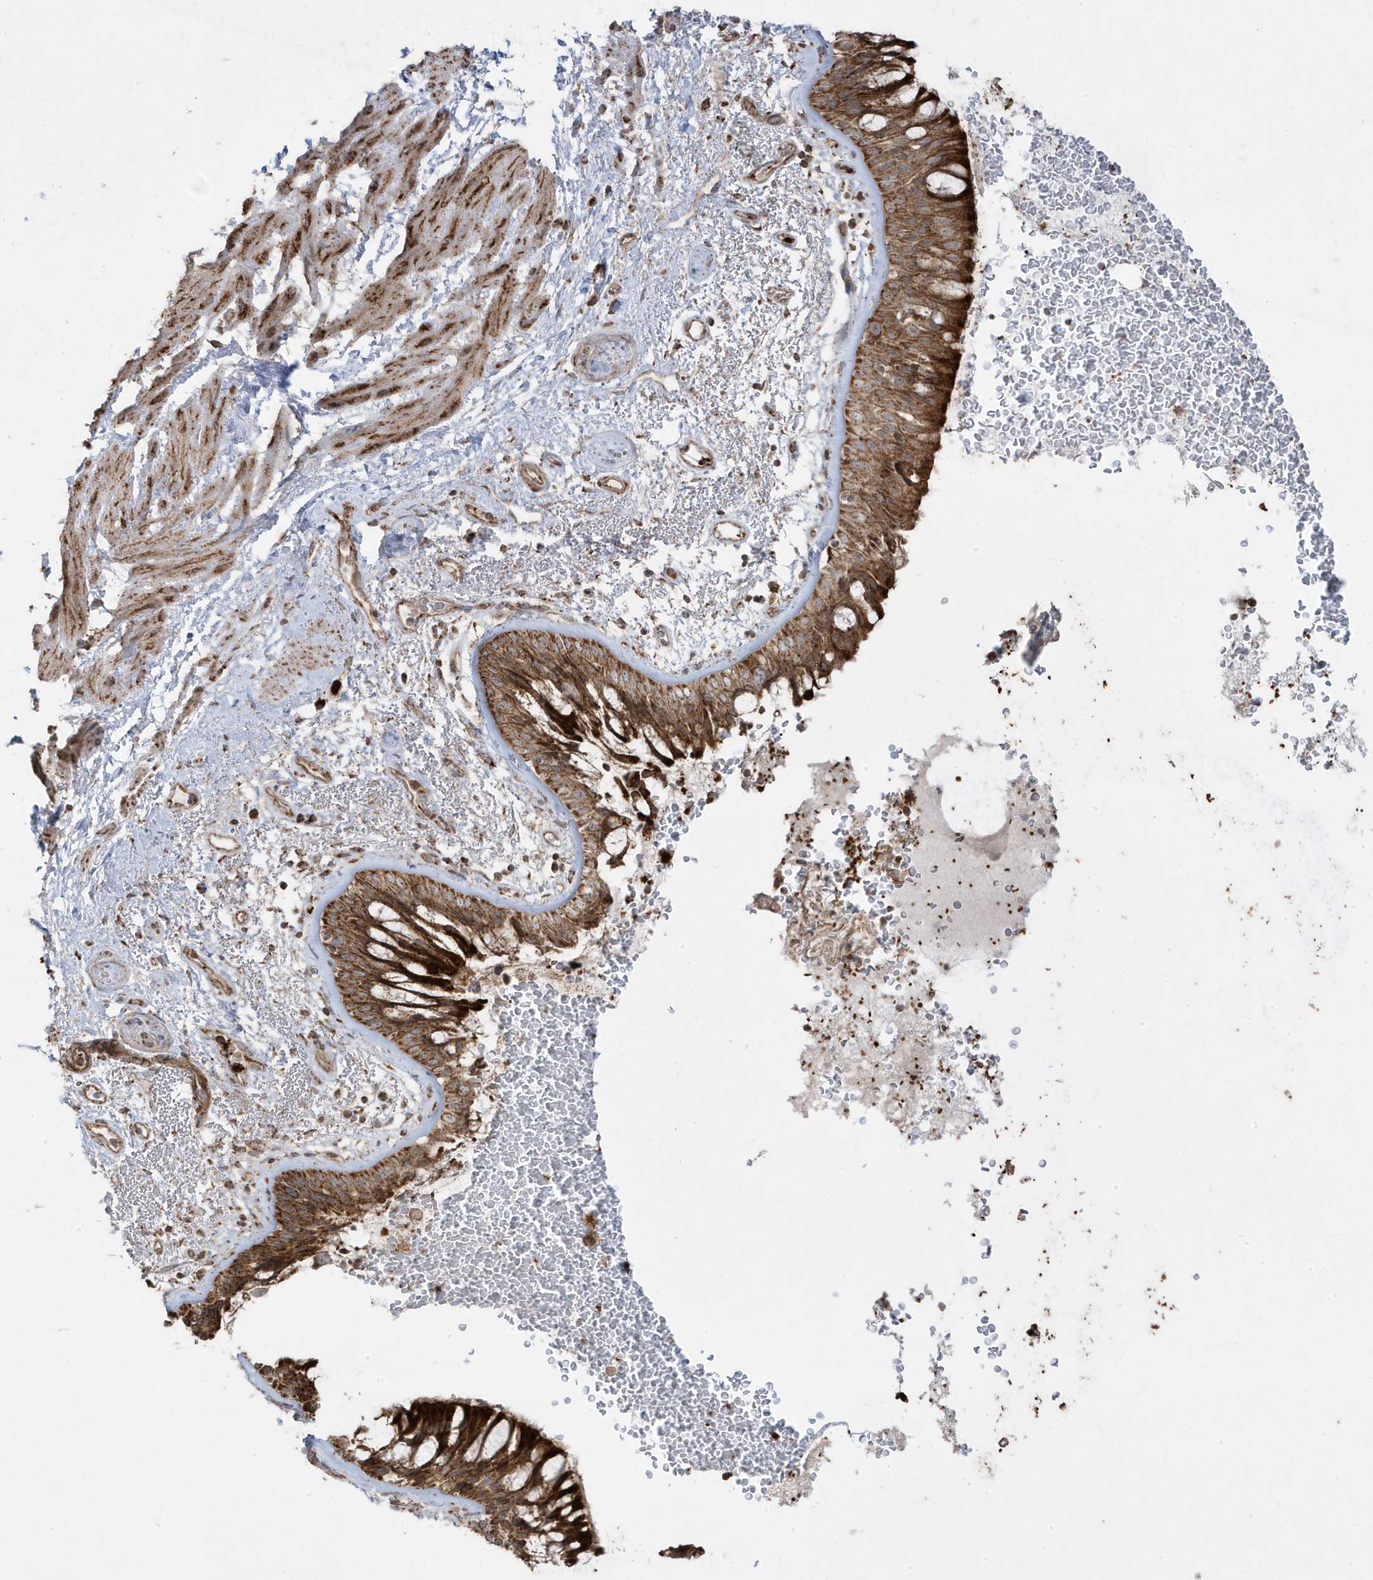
{"staining": {"intensity": "strong", "quantity": ">75%", "location": "cytoplasmic/membranous"}, "tissue": "bronchus", "cell_type": "Respiratory epithelial cells", "image_type": "normal", "snomed": [{"axis": "morphology", "description": "Normal tissue, NOS"}, {"axis": "morphology", "description": "Squamous cell carcinoma, NOS"}, {"axis": "topography", "description": "Lymph node"}, {"axis": "topography", "description": "Bronchus"}, {"axis": "topography", "description": "Lung"}], "caption": "The histopathology image exhibits a brown stain indicating the presence of a protein in the cytoplasmic/membranous of respiratory epithelial cells in bronchus.", "gene": "CLUAP1", "patient": {"sex": "male", "age": 66}}